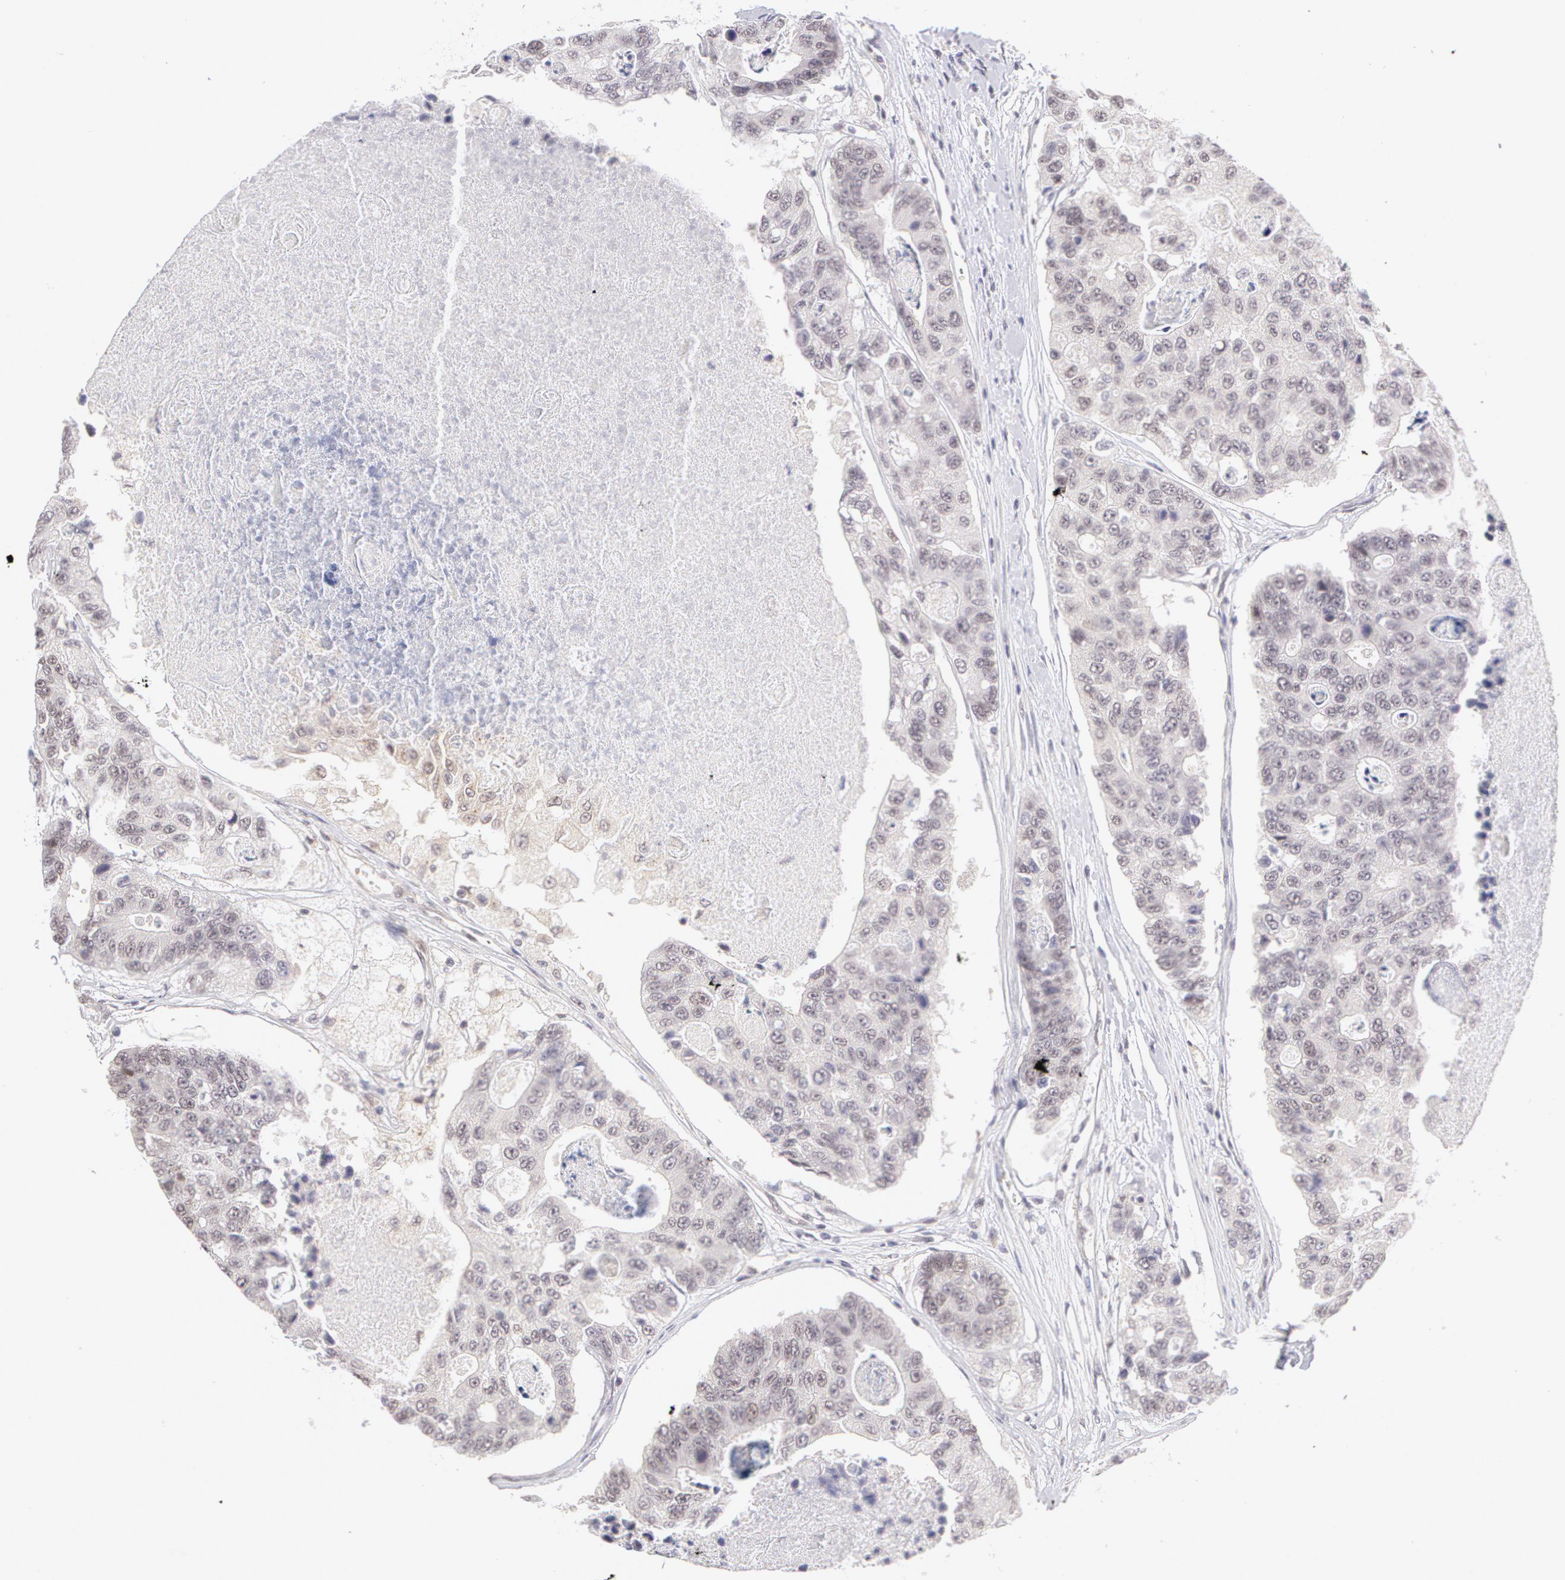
{"staining": {"intensity": "negative", "quantity": "none", "location": "none"}, "tissue": "colorectal cancer", "cell_type": "Tumor cells", "image_type": "cancer", "snomed": [{"axis": "morphology", "description": "Adenocarcinoma, NOS"}, {"axis": "topography", "description": "Colon"}], "caption": "Micrograph shows no significant protein staining in tumor cells of colorectal cancer (adenocarcinoma).", "gene": "ZNF597", "patient": {"sex": "female", "age": 86}}